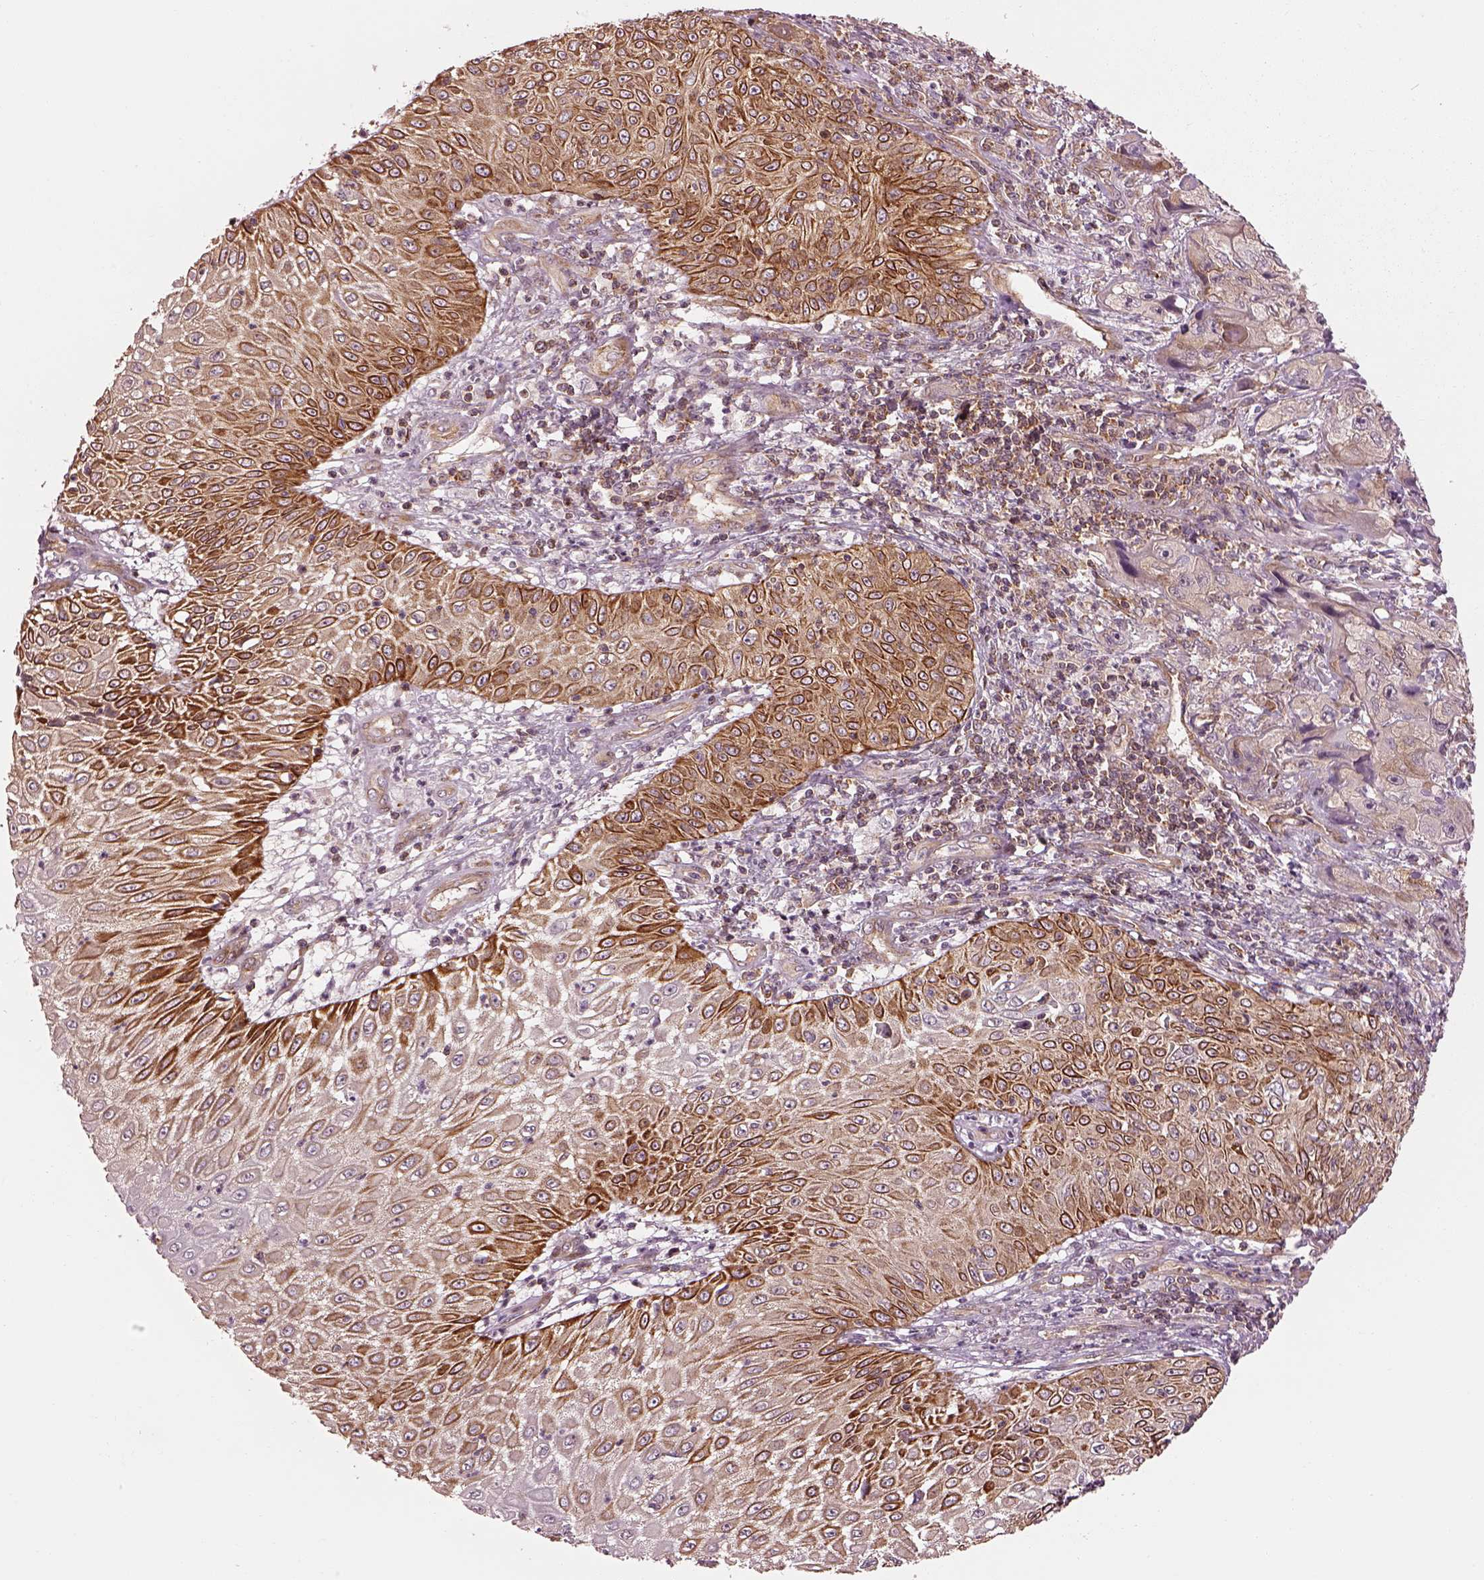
{"staining": {"intensity": "strong", "quantity": "<25%", "location": "cytoplasmic/membranous"}, "tissue": "skin cancer", "cell_type": "Tumor cells", "image_type": "cancer", "snomed": [{"axis": "morphology", "description": "Squamous cell carcinoma, NOS"}, {"axis": "topography", "description": "Skin"}, {"axis": "topography", "description": "Subcutis"}], "caption": "Protein staining reveals strong cytoplasmic/membranous staining in approximately <25% of tumor cells in squamous cell carcinoma (skin).", "gene": "LSM14A", "patient": {"sex": "male", "age": 73}}